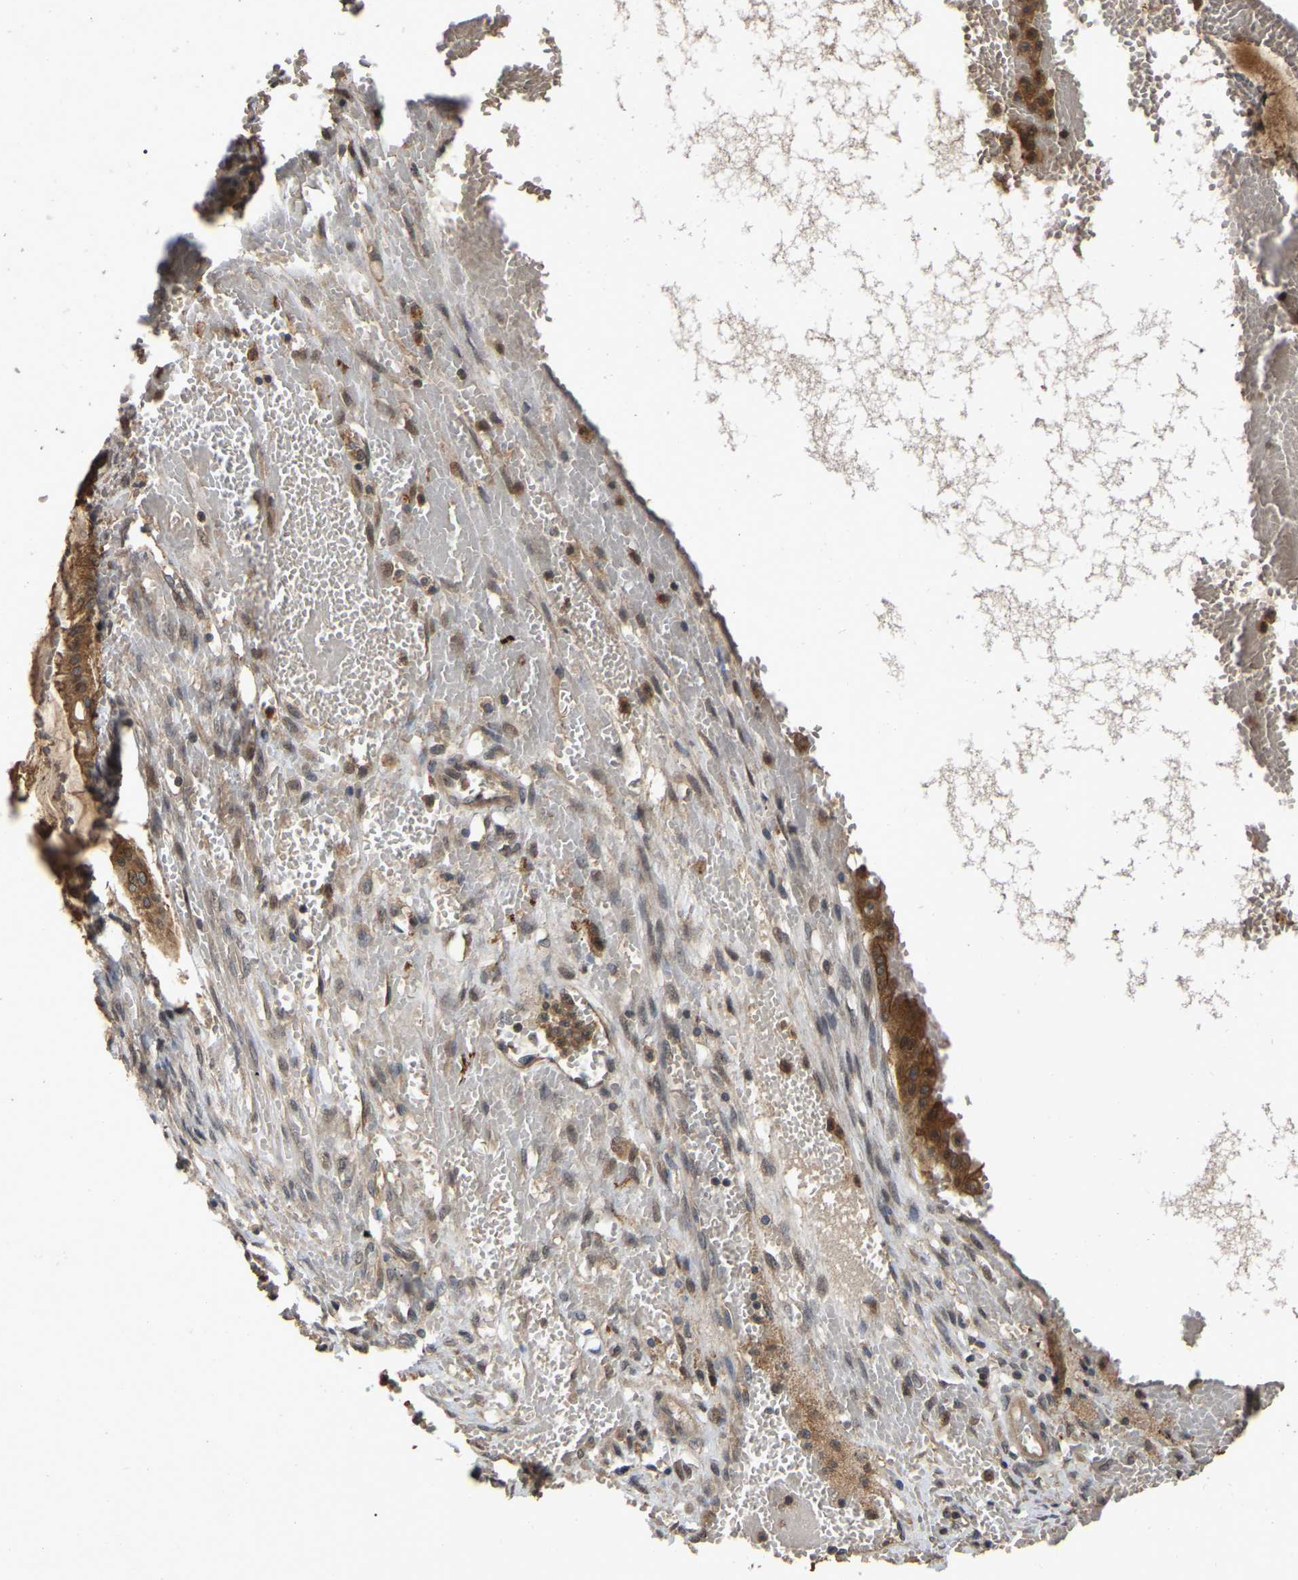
{"staining": {"intensity": "moderate", "quantity": ">75%", "location": "cytoplasmic/membranous"}, "tissue": "ovarian cancer", "cell_type": "Tumor cells", "image_type": "cancer", "snomed": [{"axis": "morphology", "description": "Cystadenocarcinoma, mucinous, NOS"}, {"axis": "topography", "description": "Ovary"}], "caption": "Protein expression analysis of ovarian cancer (mucinous cystadenocarcinoma) demonstrates moderate cytoplasmic/membranous staining in approximately >75% of tumor cells.", "gene": "FAM219A", "patient": {"sex": "female", "age": 73}}